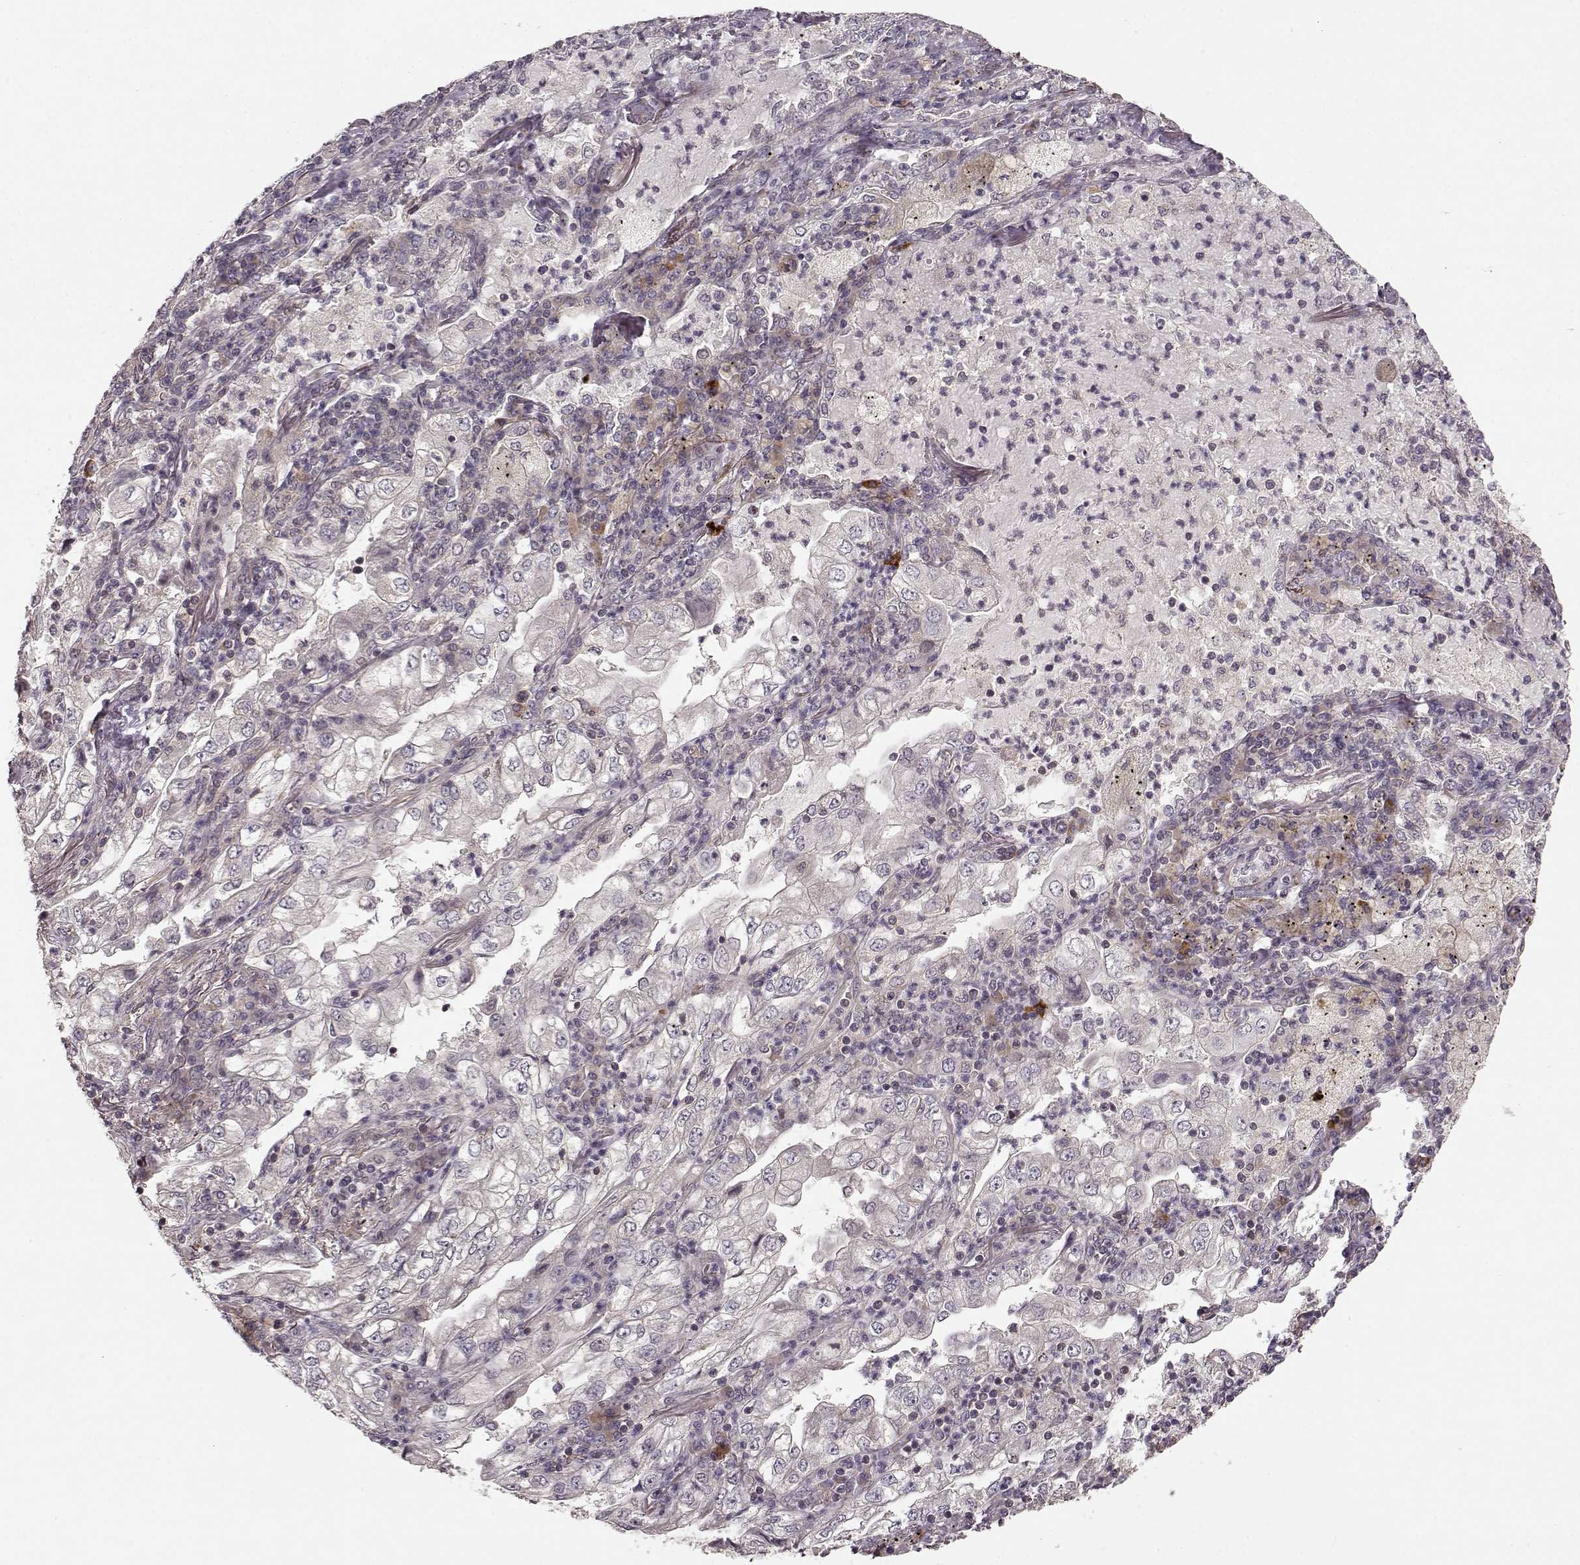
{"staining": {"intensity": "negative", "quantity": "none", "location": "none"}, "tissue": "lung cancer", "cell_type": "Tumor cells", "image_type": "cancer", "snomed": [{"axis": "morphology", "description": "Adenocarcinoma, NOS"}, {"axis": "topography", "description": "Lung"}], "caption": "Lung adenocarcinoma was stained to show a protein in brown. There is no significant staining in tumor cells.", "gene": "SLAIN2", "patient": {"sex": "female", "age": 73}}